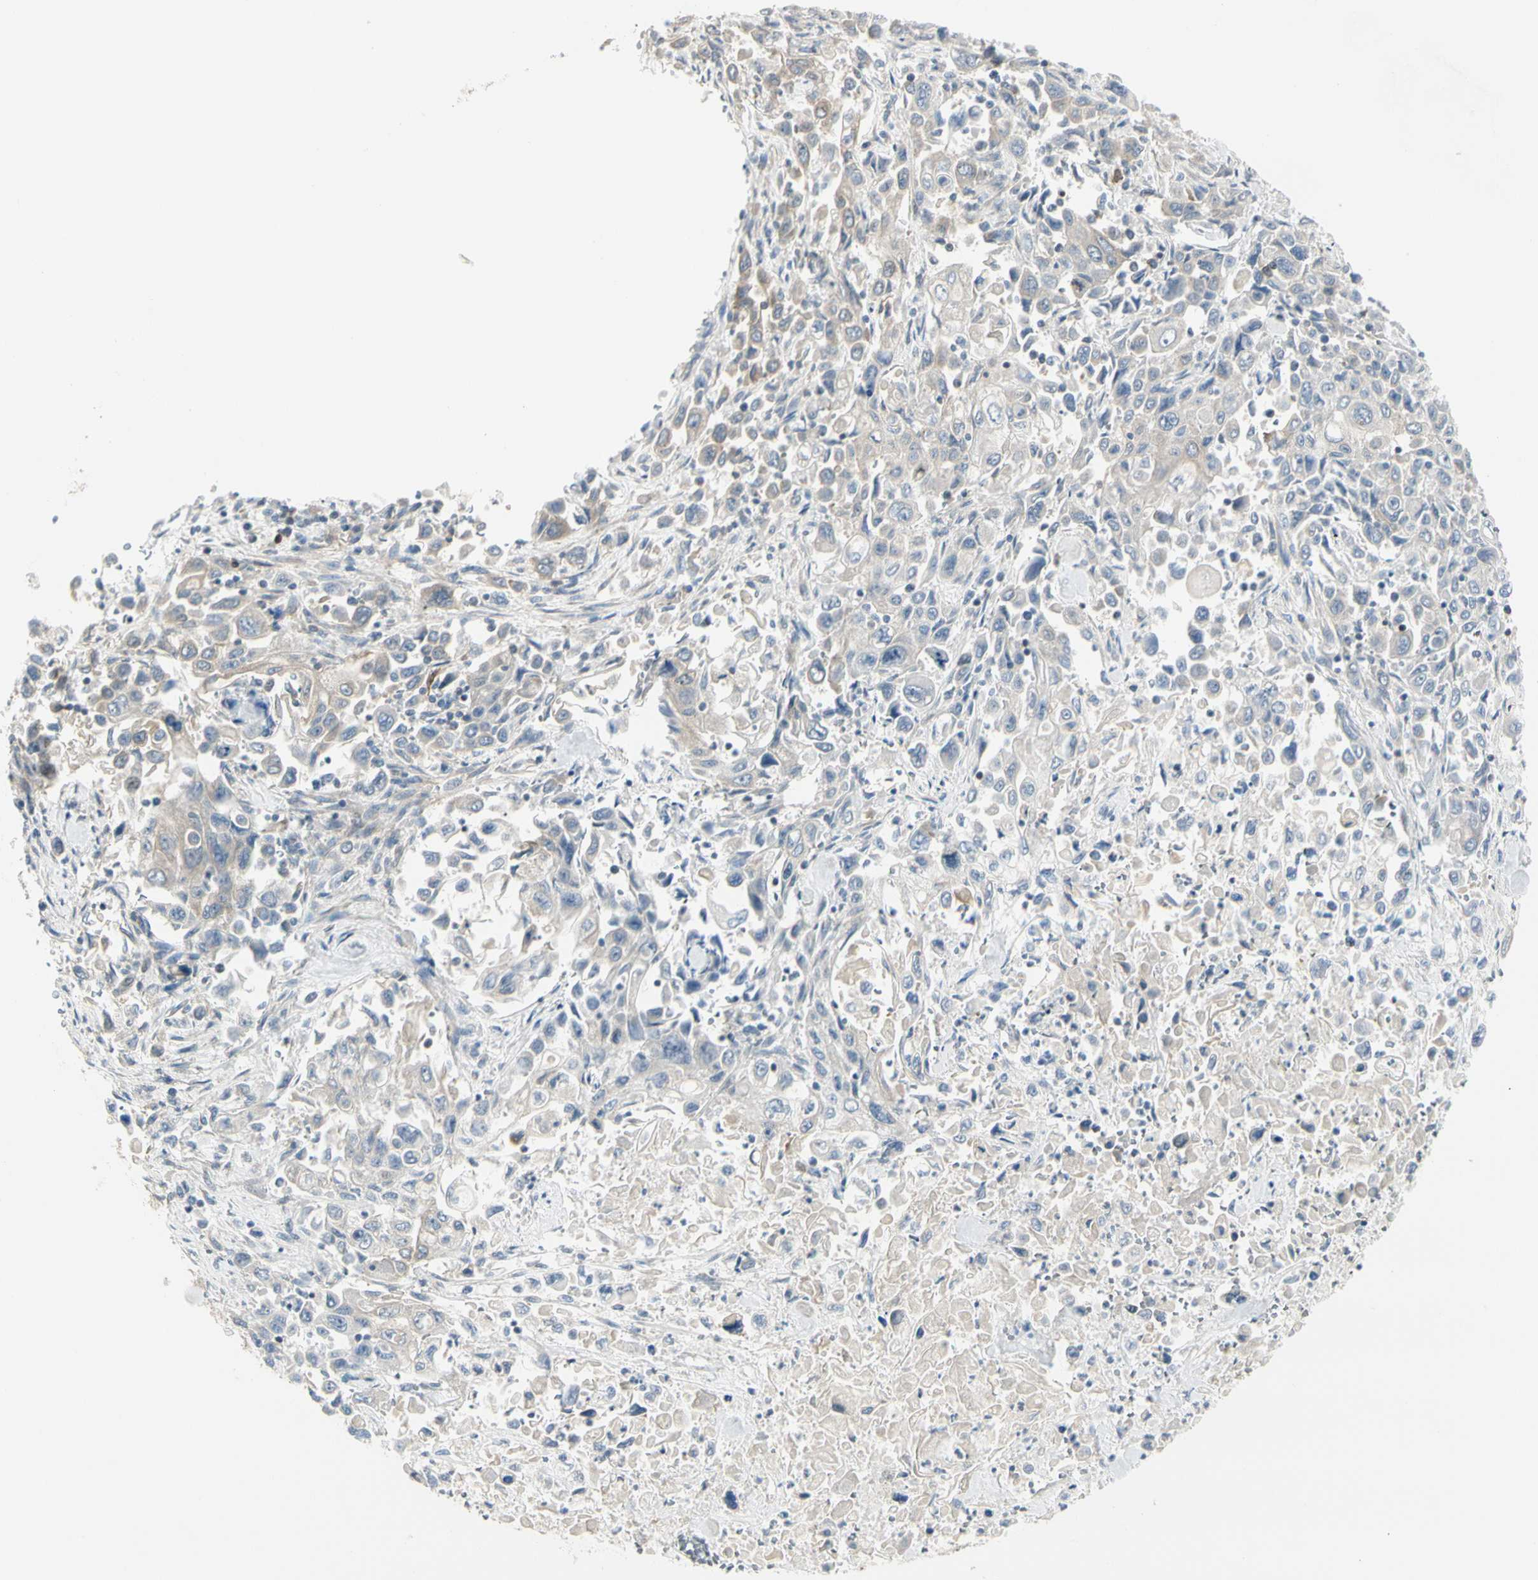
{"staining": {"intensity": "moderate", "quantity": ">75%", "location": "cytoplasmic/membranous"}, "tissue": "pancreatic cancer", "cell_type": "Tumor cells", "image_type": "cancer", "snomed": [{"axis": "morphology", "description": "Adenocarcinoma, NOS"}, {"axis": "topography", "description": "Pancreas"}], "caption": "DAB immunohistochemical staining of adenocarcinoma (pancreatic) exhibits moderate cytoplasmic/membranous protein expression in approximately >75% of tumor cells.", "gene": "NFKB2", "patient": {"sex": "male", "age": 70}}